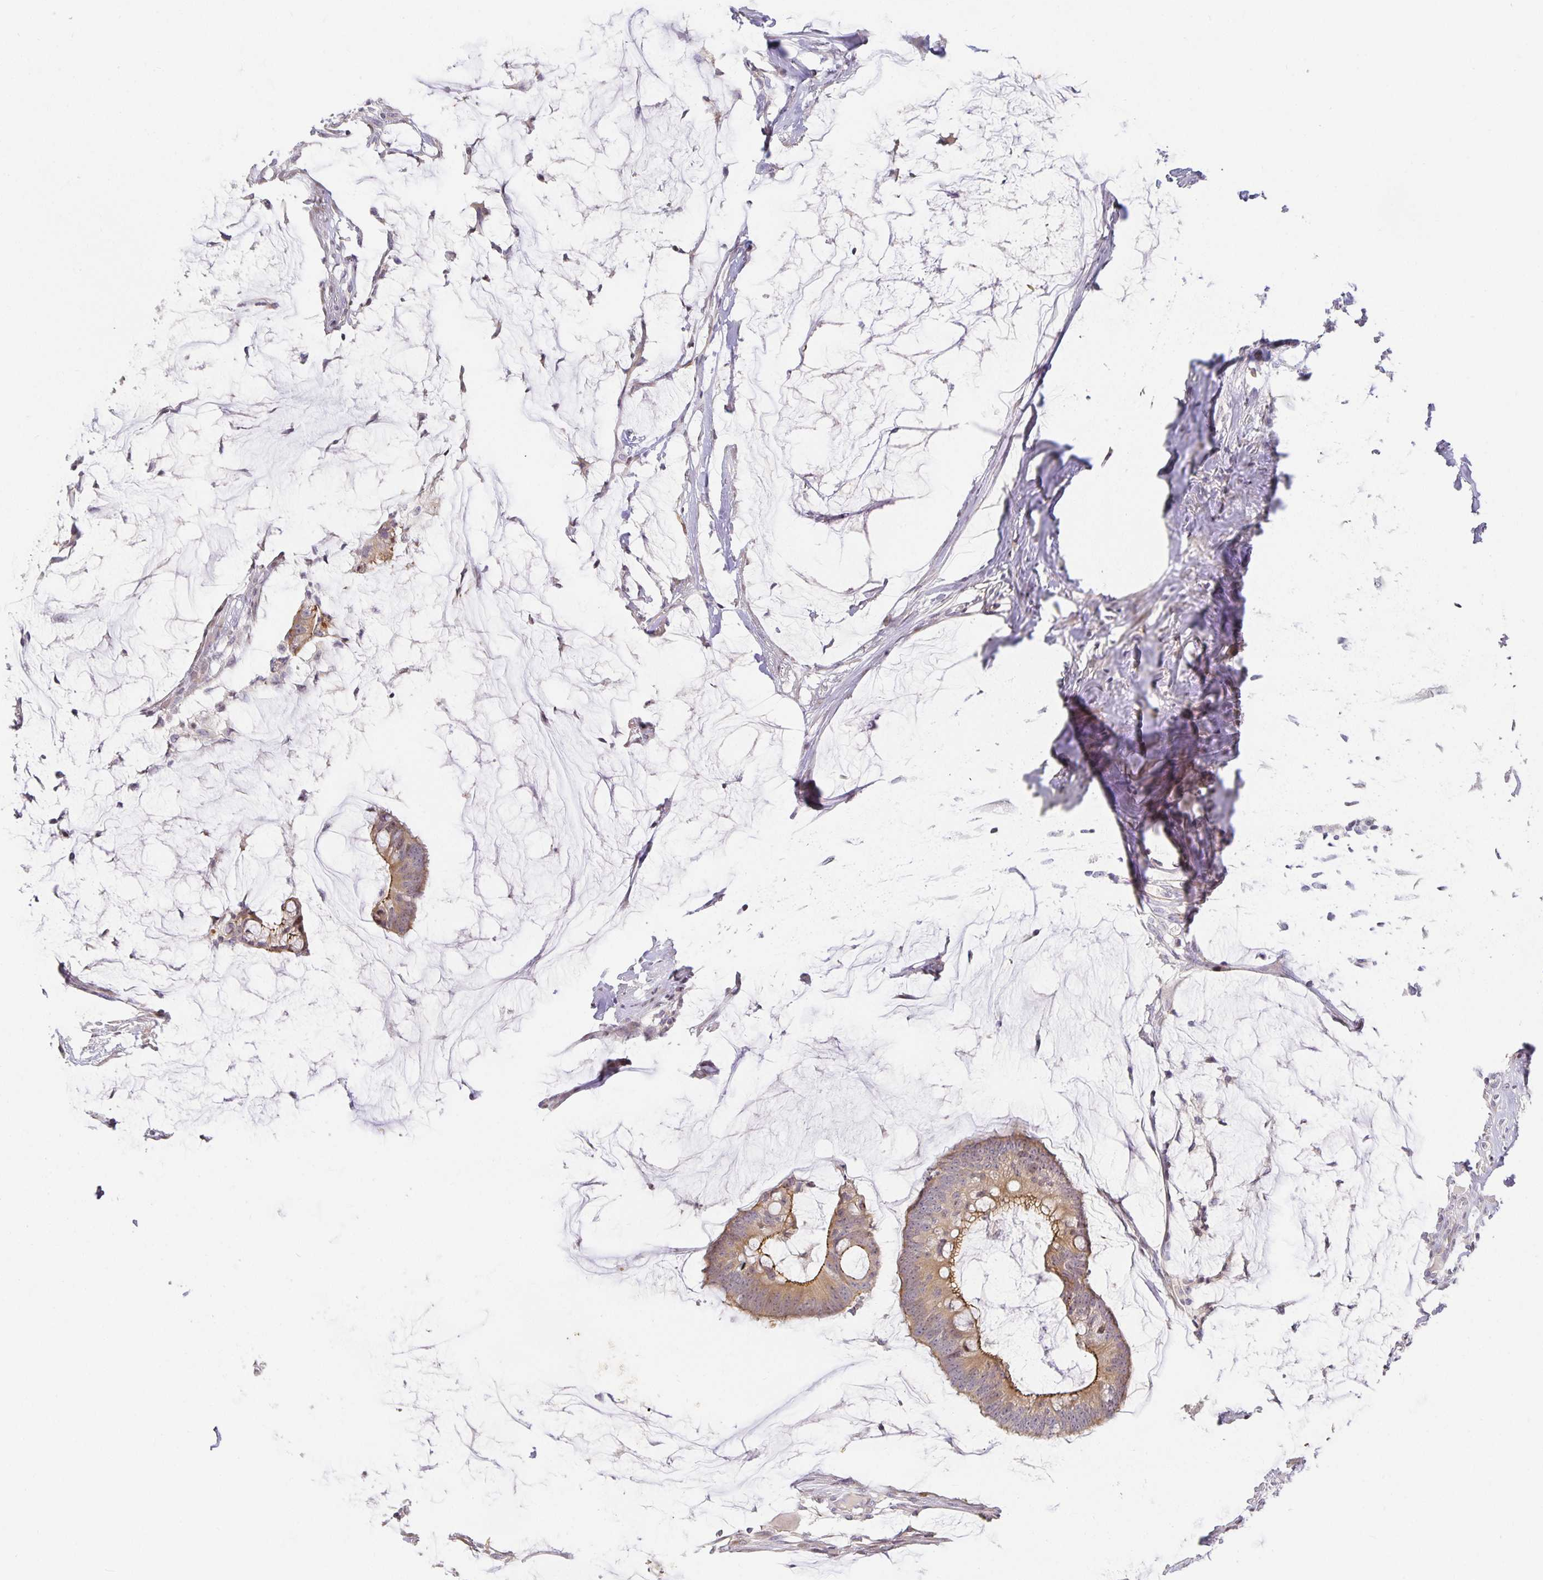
{"staining": {"intensity": "moderate", "quantity": ">75%", "location": "cytoplasmic/membranous"}, "tissue": "colorectal cancer", "cell_type": "Tumor cells", "image_type": "cancer", "snomed": [{"axis": "morphology", "description": "Adenocarcinoma, NOS"}, {"axis": "topography", "description": "Colon"}], "caption": "Immunohistochemistry of adenocarcinoma (colorectal) demonstrates medium levels of moderate cytoplasmic/membranous positivity in approximately >75% of tumor cells.", "gene": "TJP3", "patient": {"sex": "male", "age": 62}}